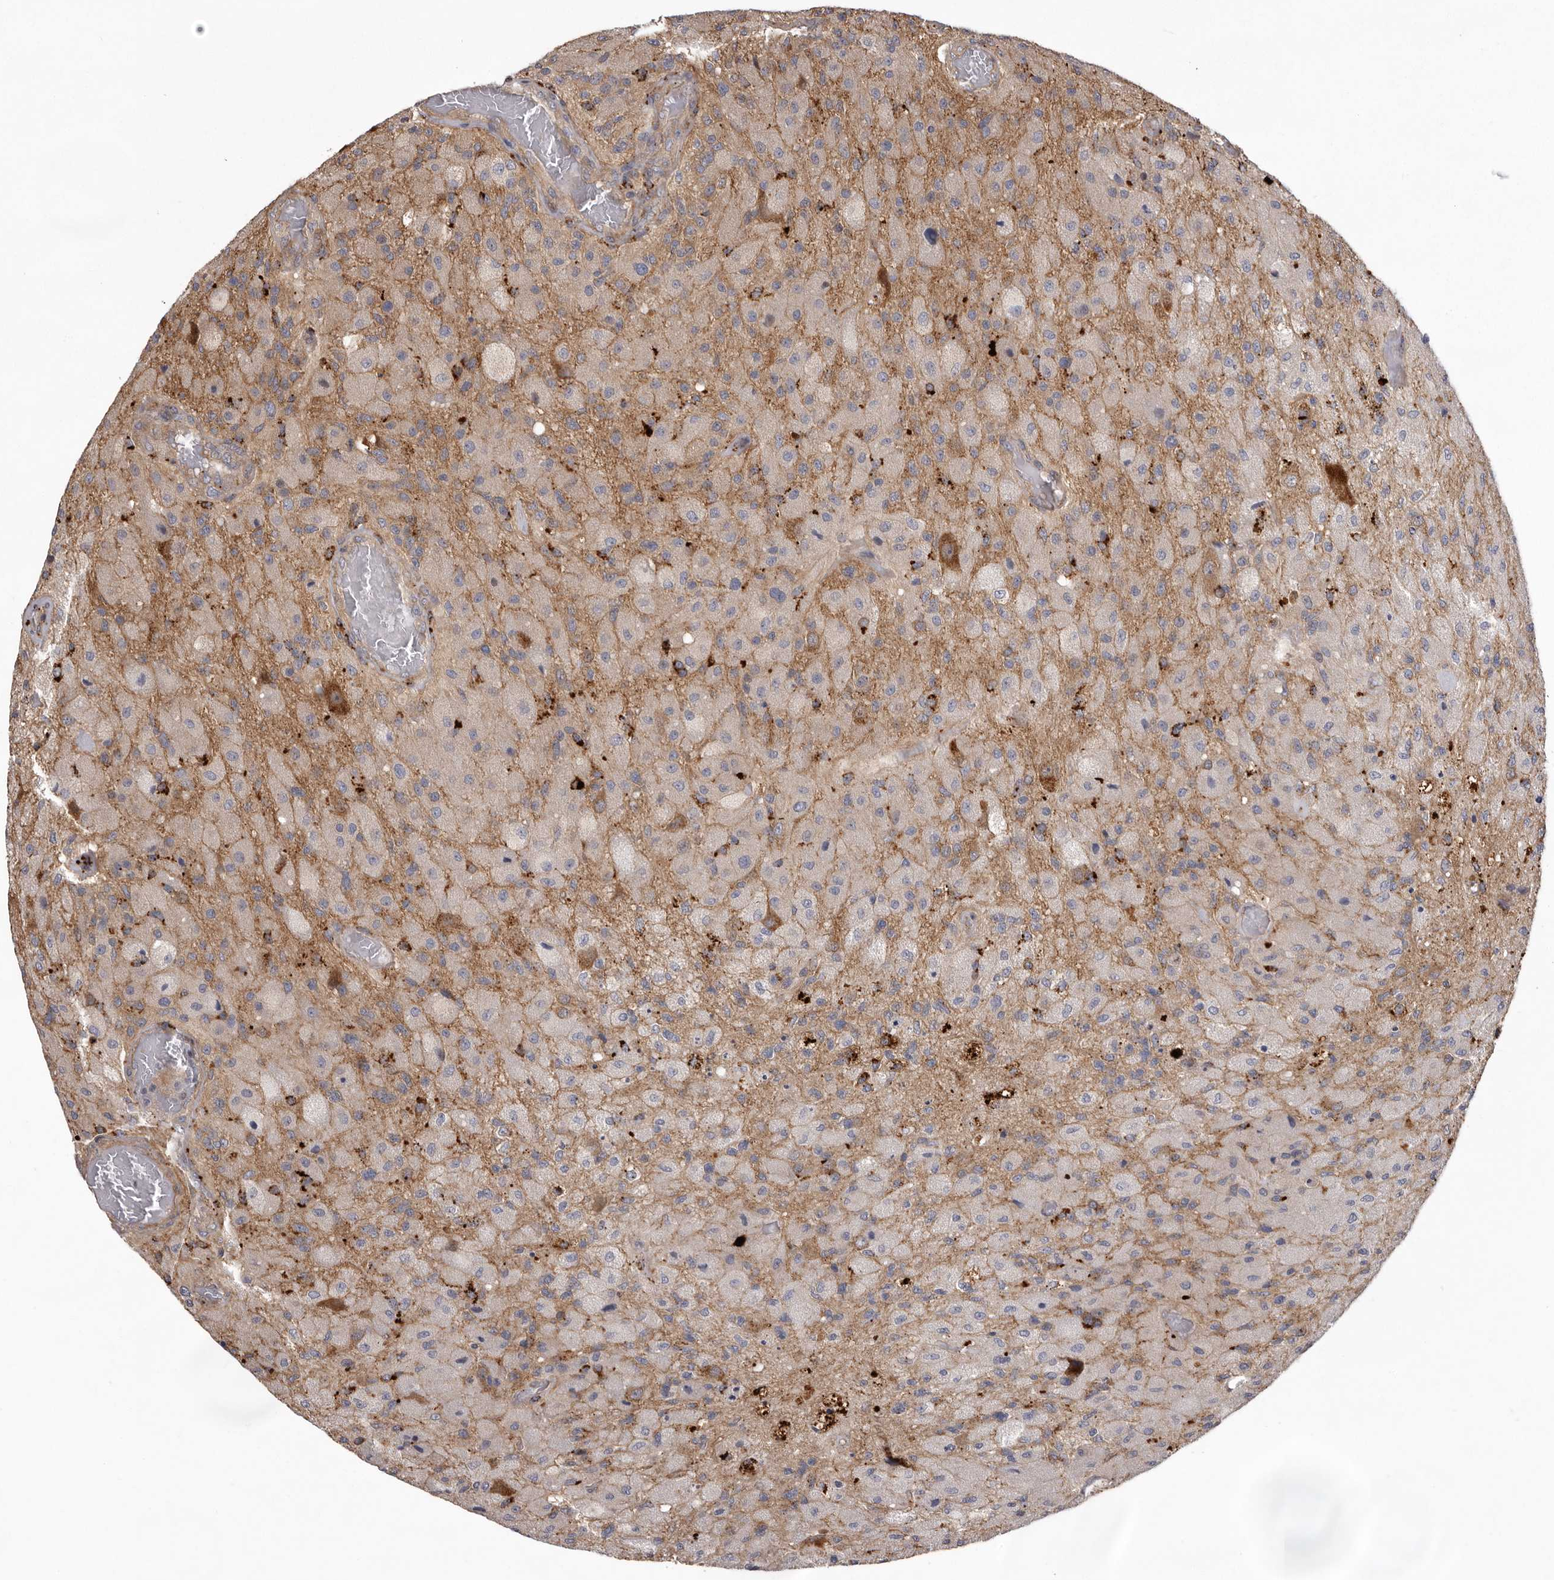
{"staining": {"intensity": "negative", "quantity": "none", "location": "none"}, "tissue": "glioma", "cell_type": "Tumor cells", "image_type": "cancer", "snomed": [{"axis": "morphology", "description": "Normal tissue, NOS"}, {"axis": "morphology", "description": "Glioma, malignant, High grade"}, {"axis": "topography", "description": "Cerebral cortex"}], "caption": "Human malignant glioma (high-grade) stained for a protein using immunohistochemistry (IHC) exhibits no staining in tumor cells.", "gene": "WDR47", "patient": {"sex": "male", "age": 77}}